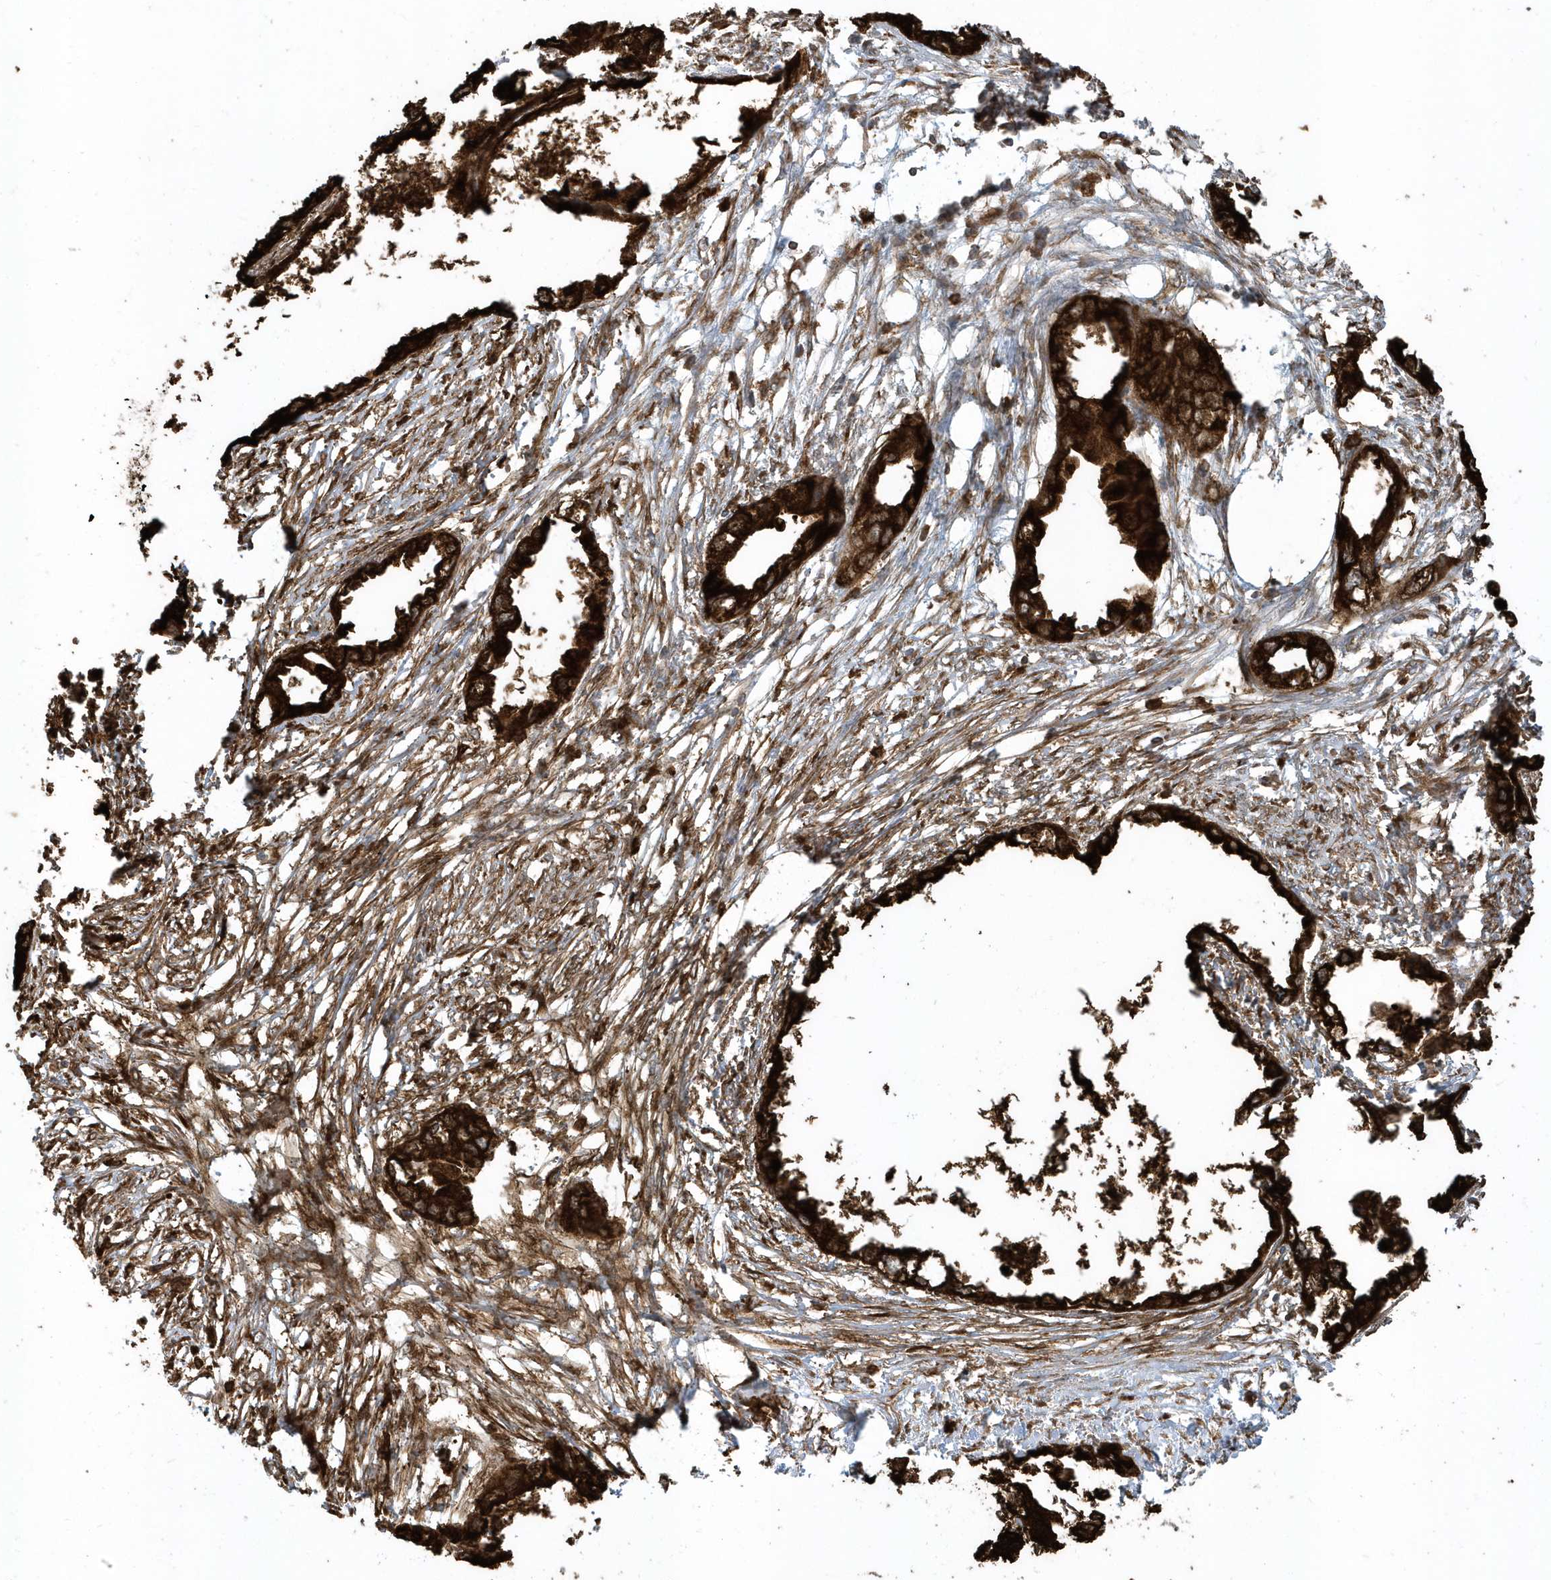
{"staining": {"intensity": "strong", "quantity": ">75%", "location": "cytoplasmic/membranous"}, "tissue": "endometrial cancer", "cell_type": "Tumor cells", "image_type": "cancer", "snomed": [{"axis": "morphology", "description": "Adenocarcinoma, NOS"}, {"axis": "morphology", "description": "Adenocarcinoma, metastatic, NOS"}, {"axis": "topography", "description": "Adipose tissue"}, {"axis": "topography", "description": "Endometrium"}], "caption": "Immunohistochemistry micrograph of endometrial cancer (metastatic adenocarcinoma) stained for a protein (brown), which demonstrates high levels of strong cytoplasmic/membranous positivity in approximately >75% of tumor cells.", "gene": "CLCN6", "patient": {"sex": "female", "age": 67}}